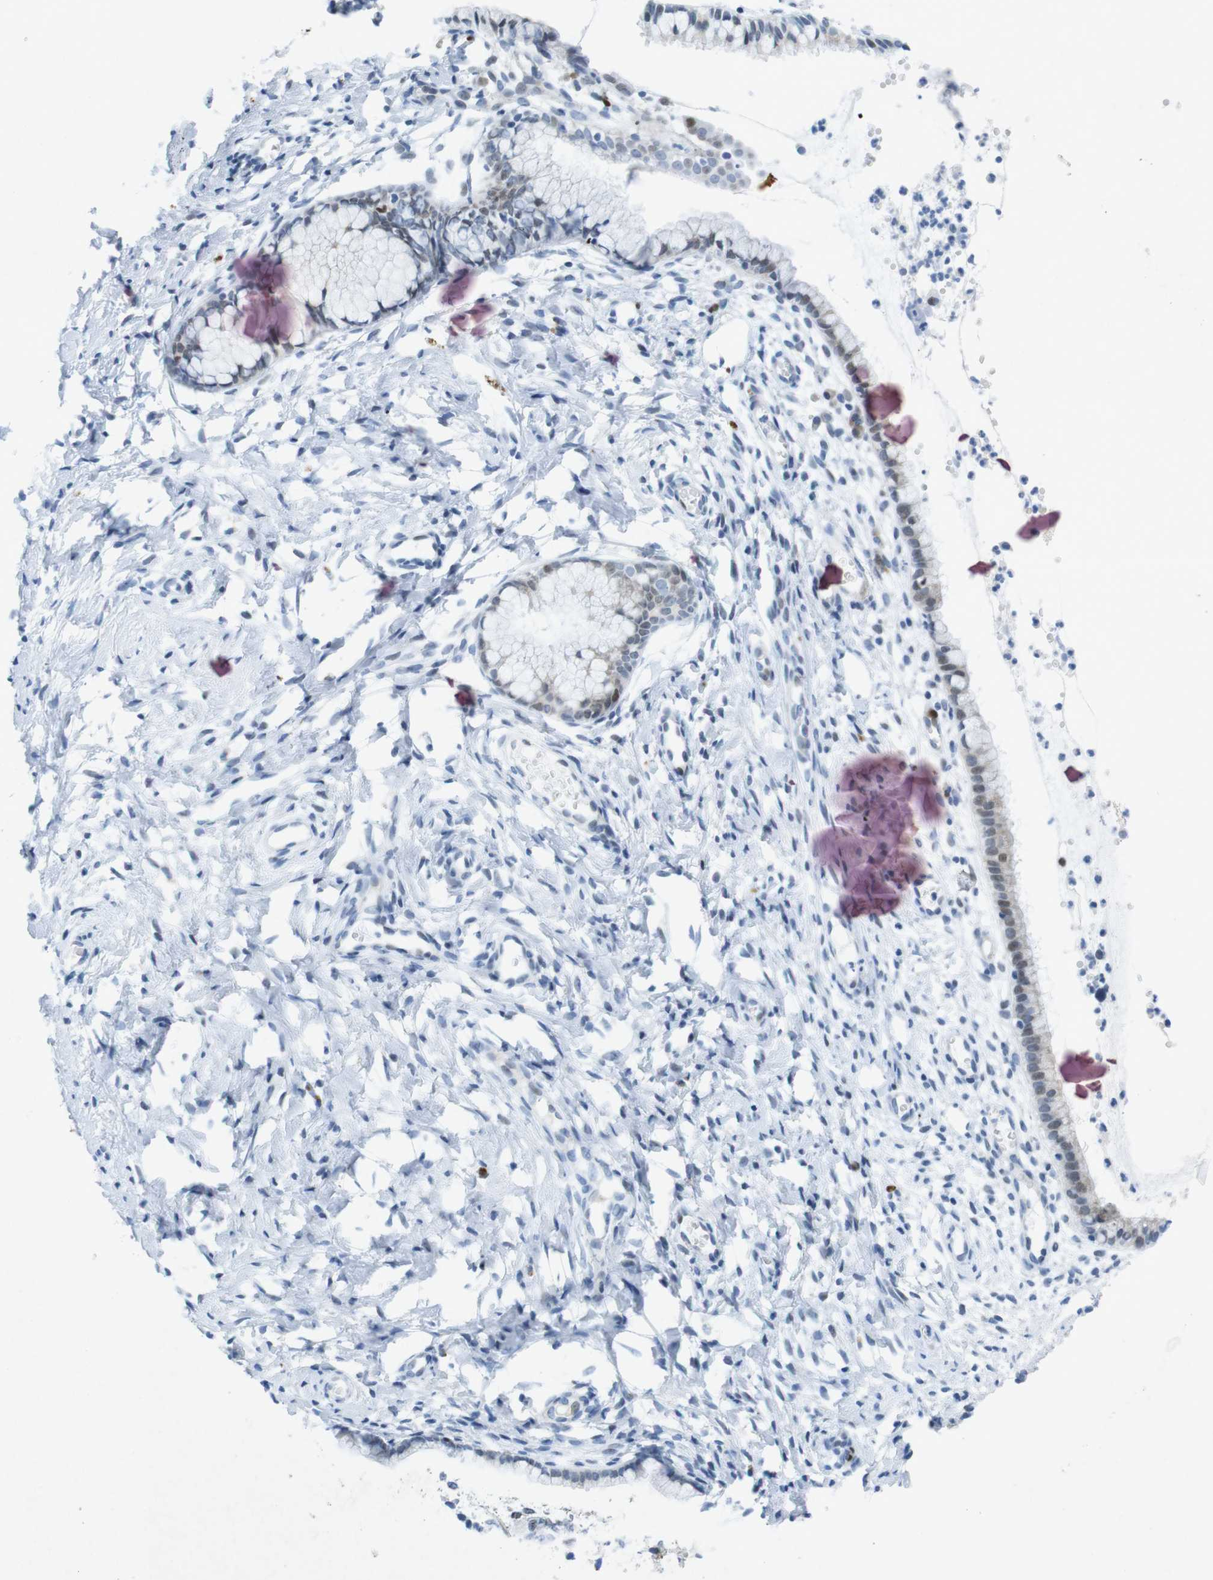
{"staining": {"intensity": "weak", "quantity": "<25%", "location": "nuclear"}, "tissue": "cervix", "cell_type": "Glandular cells", "image_type": "normal", "snomed": [{"axis": "morphology", "description": "Normal tissue, NOS"}, {"axis": "topography", "description": "Cervix"}], "caption": "This is an immunohistochemistry photomicrograph of unremarkable cervix. There is no staining in glandular cells.", "gene": "CHAF1A", "patient": {"sex": "female", "age": 65}}